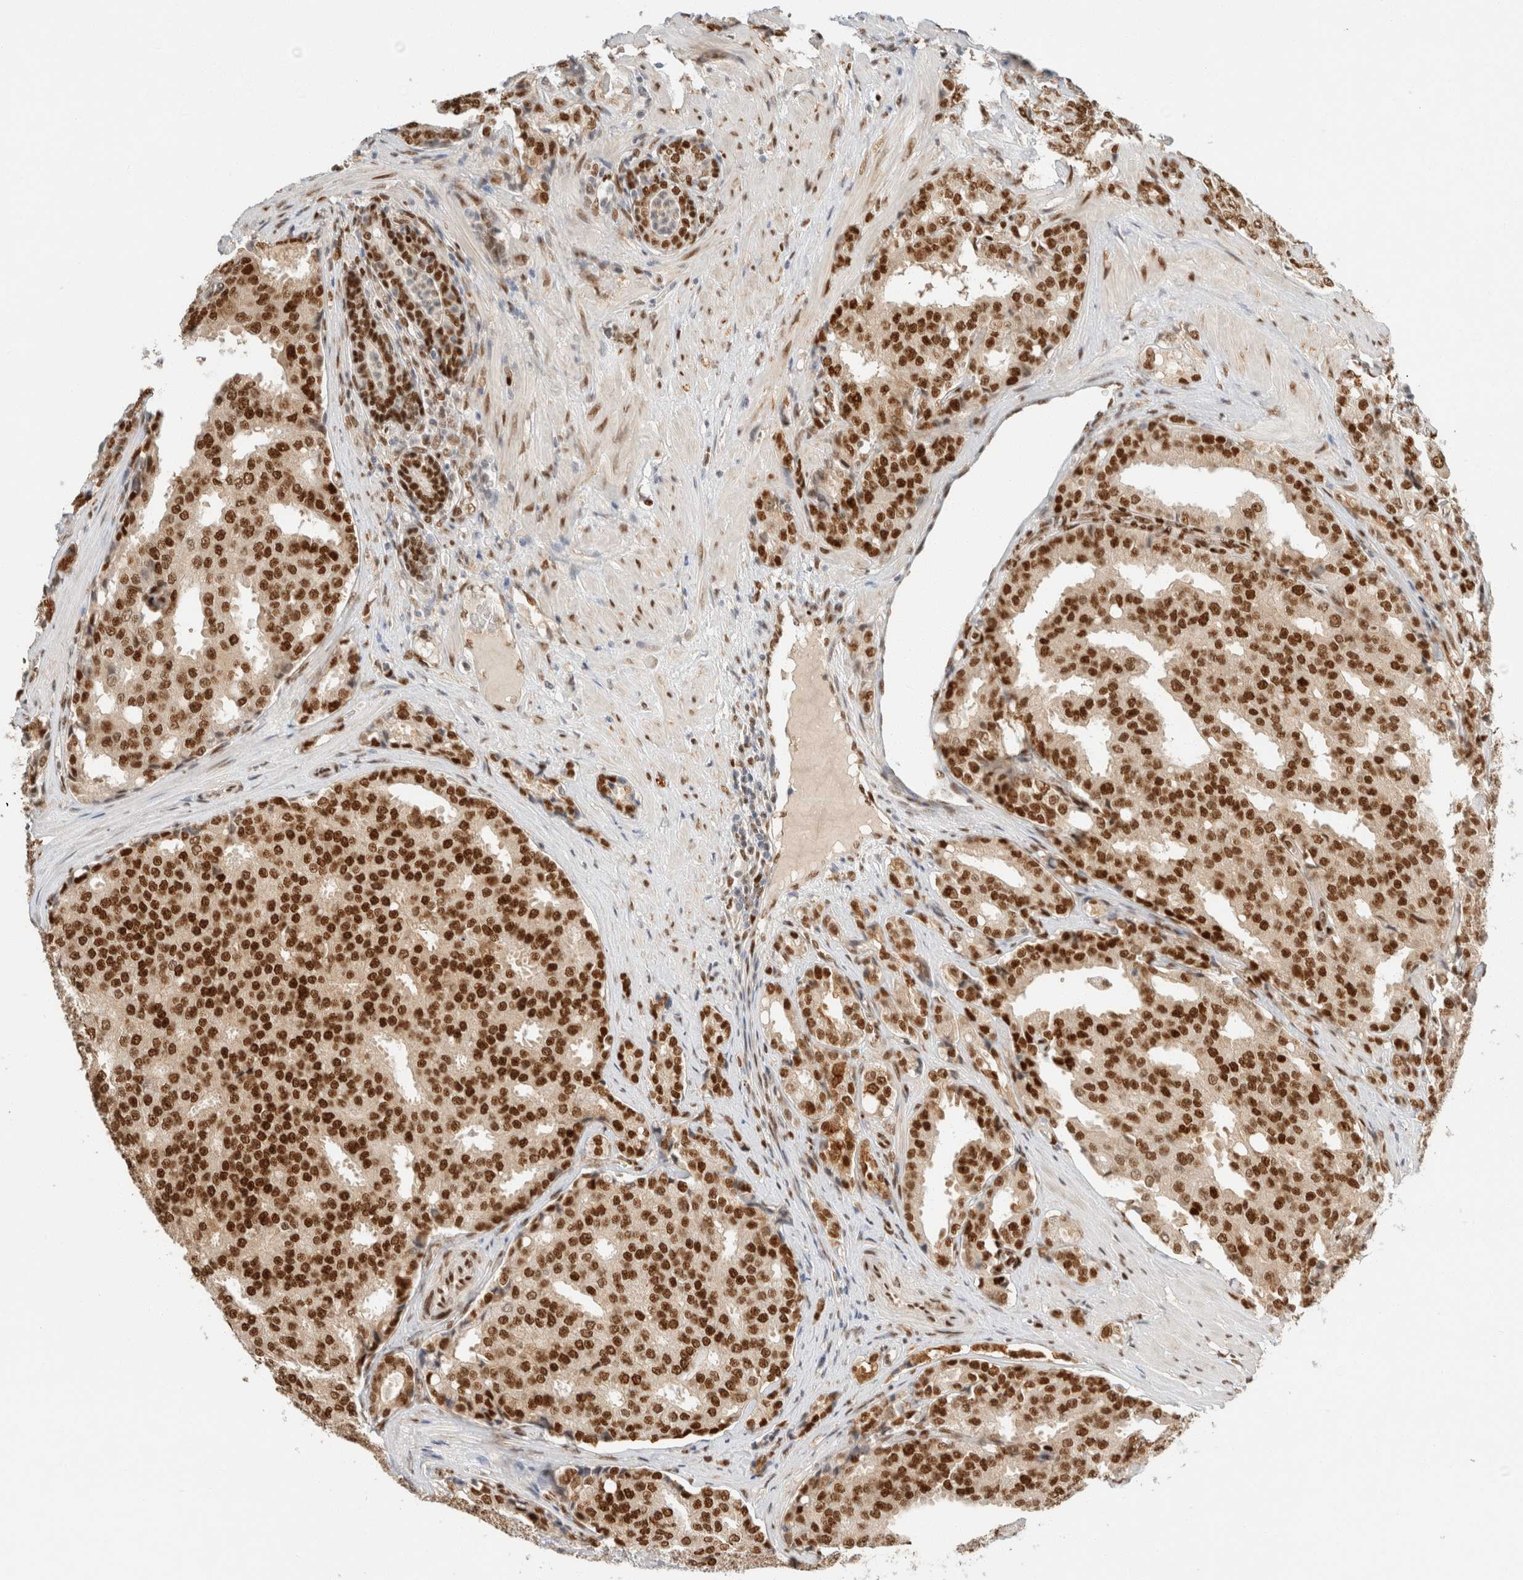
{"staining": {"intensity": "strong", "quantity": ">75%", "location": "nuclear"}, "tissue": "prostate cancer", "cell_type": "Tumor cells", "image_type": "cancer", "snomed": [{"axis": "morphology", "description": "Adenocarcinoma, High grade"}, {"axis": "topography", "description": "Prostate"}], "caption": "Immunohistochemical staining of adenocarcinoma (high-grade) (prostate) exhibits high levels of strong nuclear staining in about >75% of tumor cells.", "gene": "ZNF768", "patient": {"sex": "male", "age": 50}}